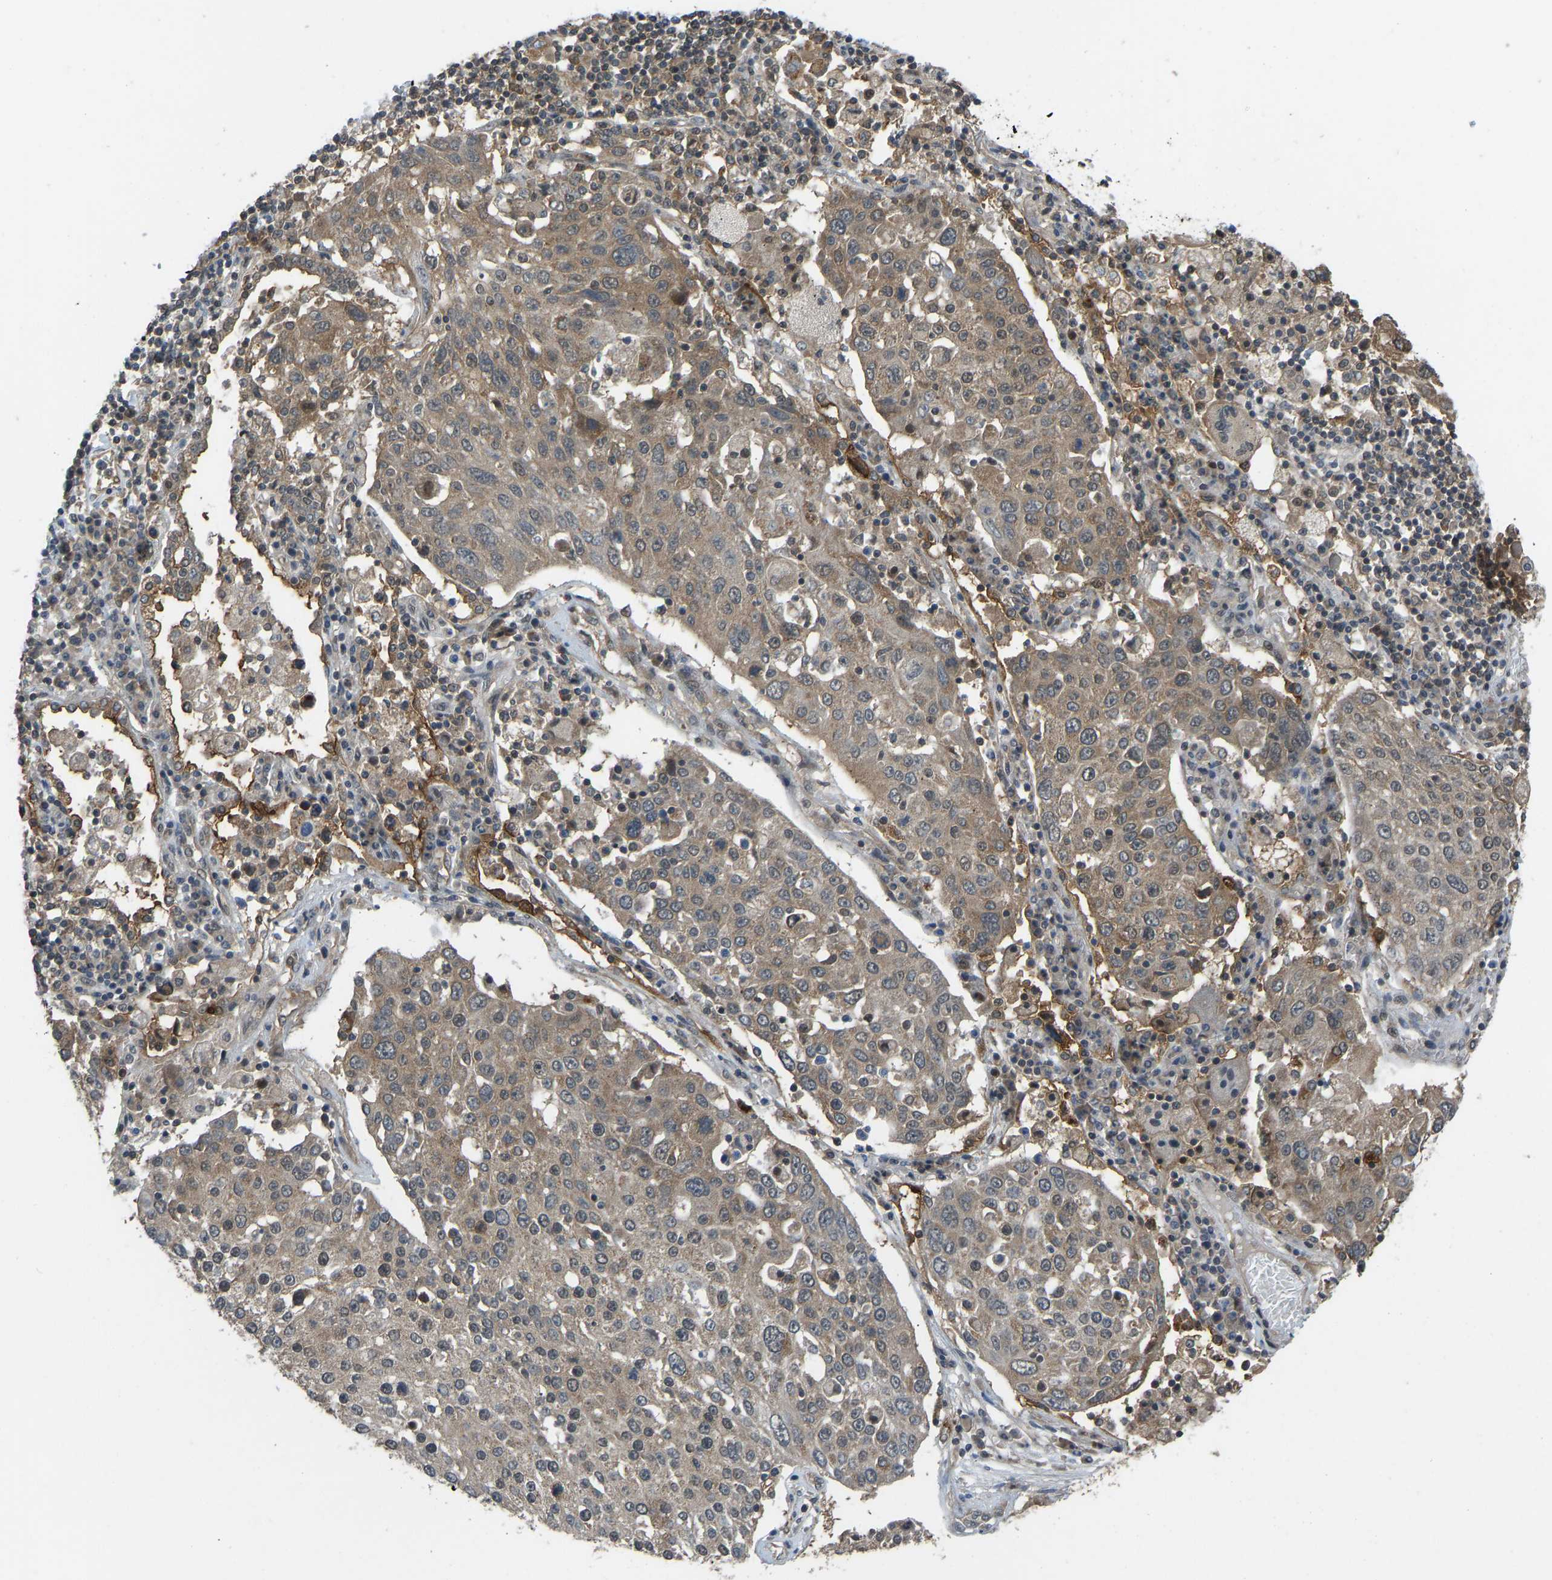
{"staining": {"intensity": "moderate", "quantity": ">75%", "location": "cytoplasmic/membranous,nuclear"}, "tissue": "lung cancer", "cell_type": "Tumor cells", "image_type": "cancer", "snomed": [{"axis": "morphology", "description": "Squamous cell carcinoma, NOS"}, {"axis": "topography", "description": "Lung"}], "caption": "Human lung cancer (squamous cell carcinoma) stained with a brown dye displays moderate cytoplasmic/membranous and nuclear positive staining in about >75% of tumor cells.", "gene": "CCT8", "patient": {"sex": "male", "age": 65}}